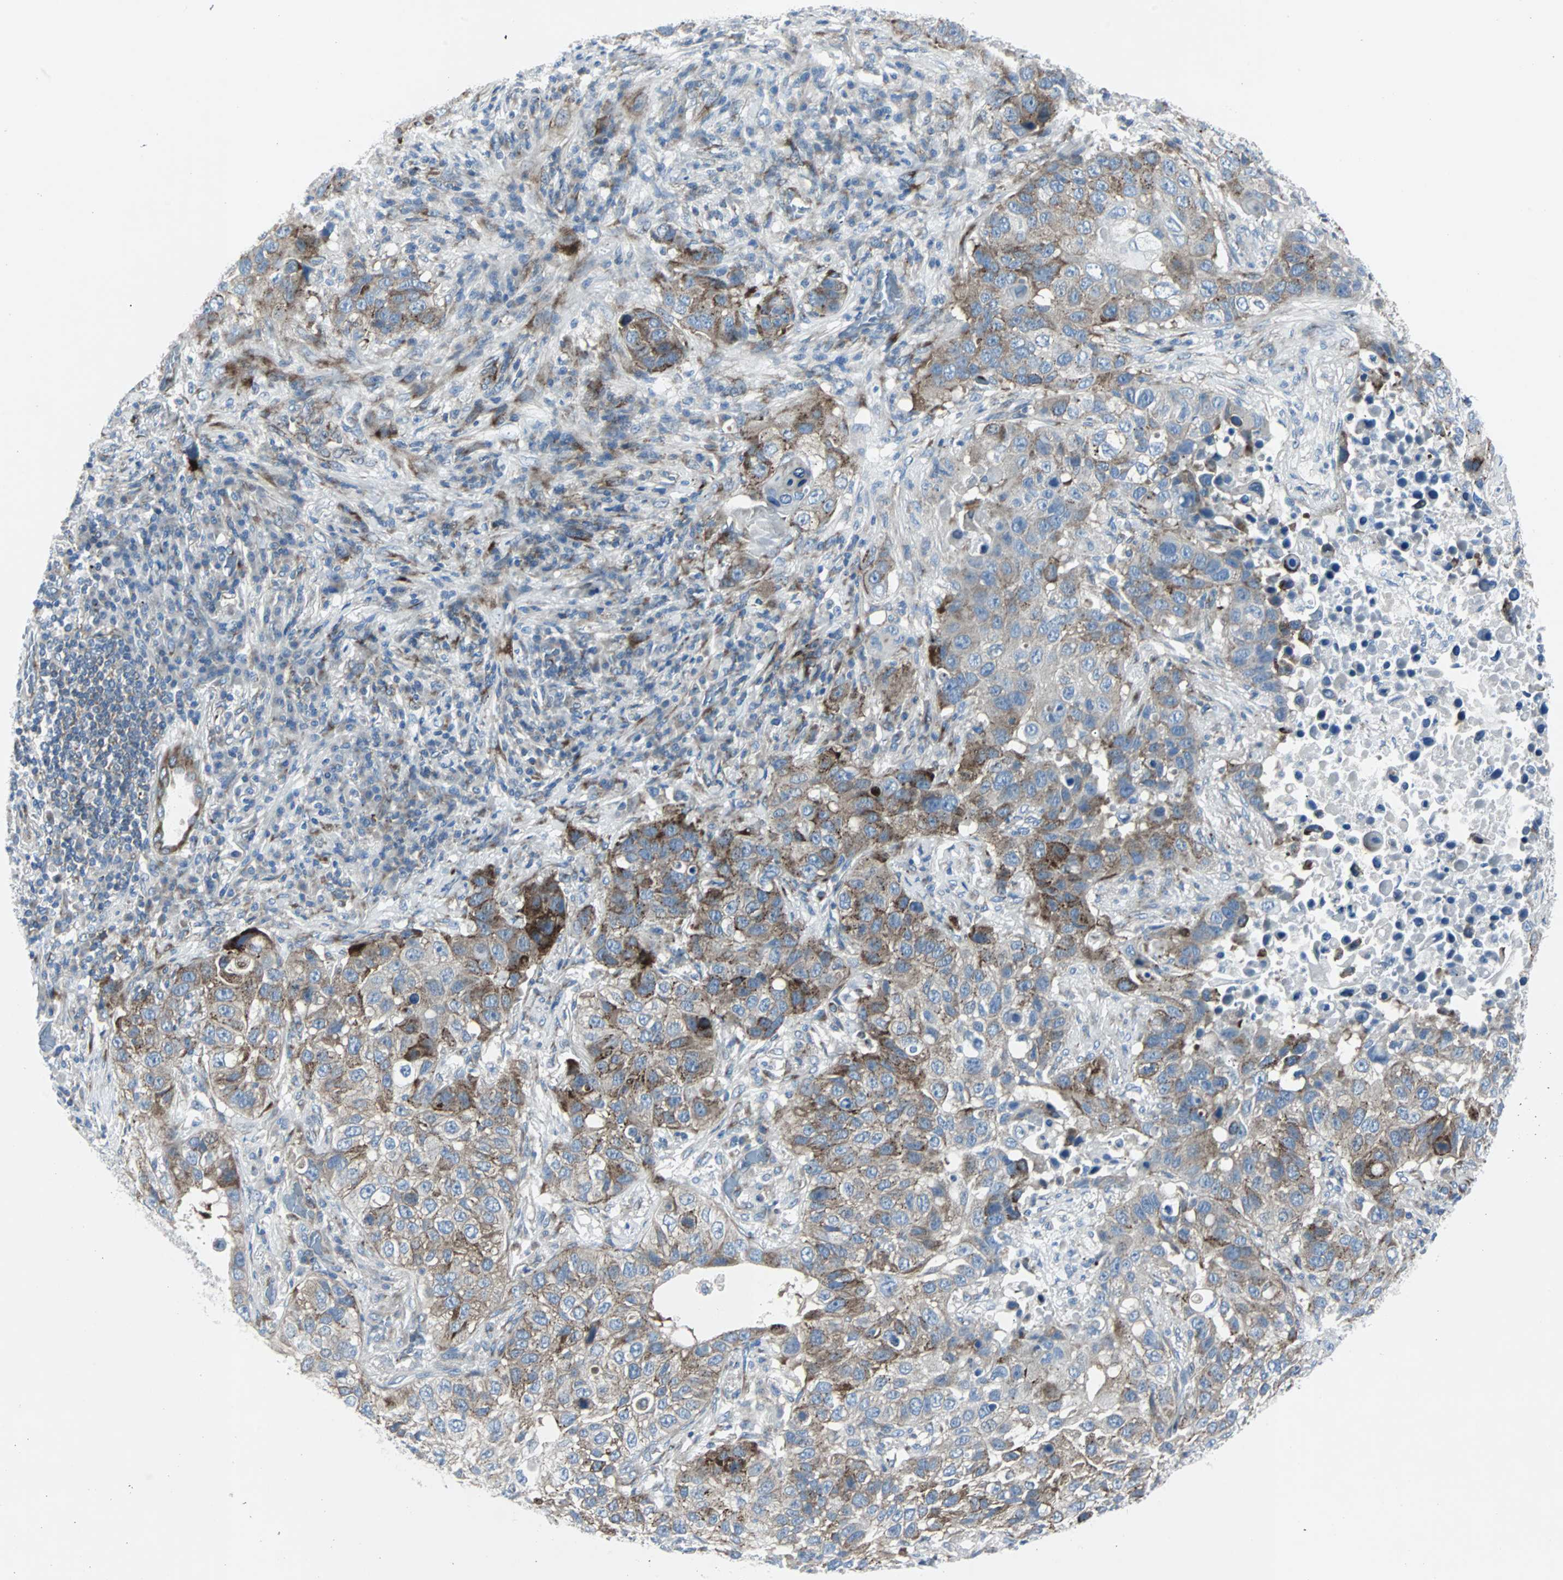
{"staining": {"intensity": "moderate", "quantity": "25%-75%", "location": "cytoplasmic/membranous"}, "tissue": "lung cancer", "cell_type": "Tumor cells", "image_type": "cancer", "snomed": [{"axis": "morphology", "description": "Squamous cell carcinoma, NOS"}, {"axis": "topography", "description": "Lung"}], "caption": "Moderate cytoplasmic/membranous protein staining is seen in approximately 25%-75% of tumor cells in lung cancer. Nuclei are stained in blue.", "gene": "BBC3", "patient": {"sex": "male", "age": 57}}